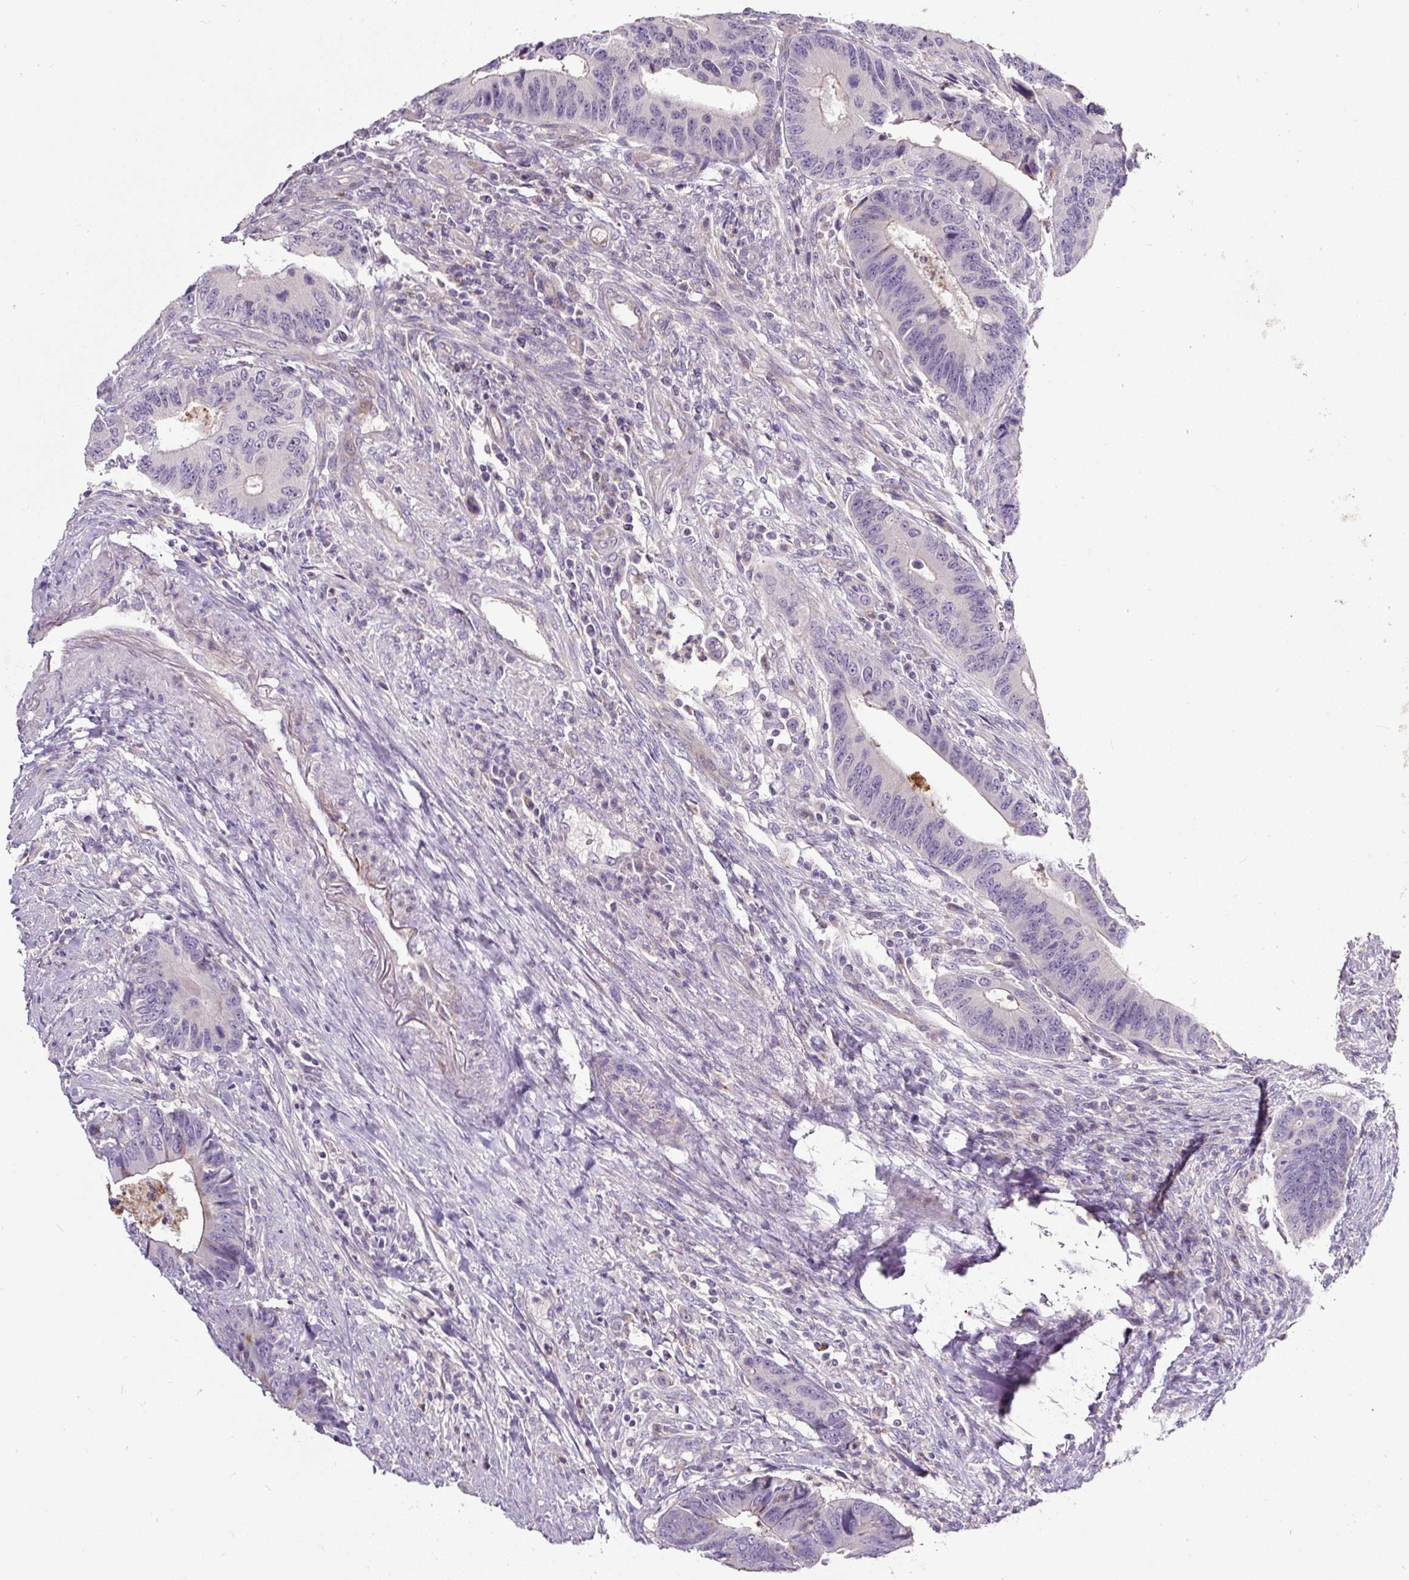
{"staining": {"intensity": "negative", "quantity": "none", "location": "none"}, "tissue": "colorectal cancer", "cell_type": "Tumor cells", "image_type": "cancer", "snomed": [{"axis": "morphology", "description": "Adenocarcinoma, NOS"}, {"axis": "topography", "description": "Colon"}], "caption": "Tumor cells are negative for protein expression in human colorectal adenocarcinoma.", "gene": "HPS4", "patient": {"sex": "male", "age": 87}}